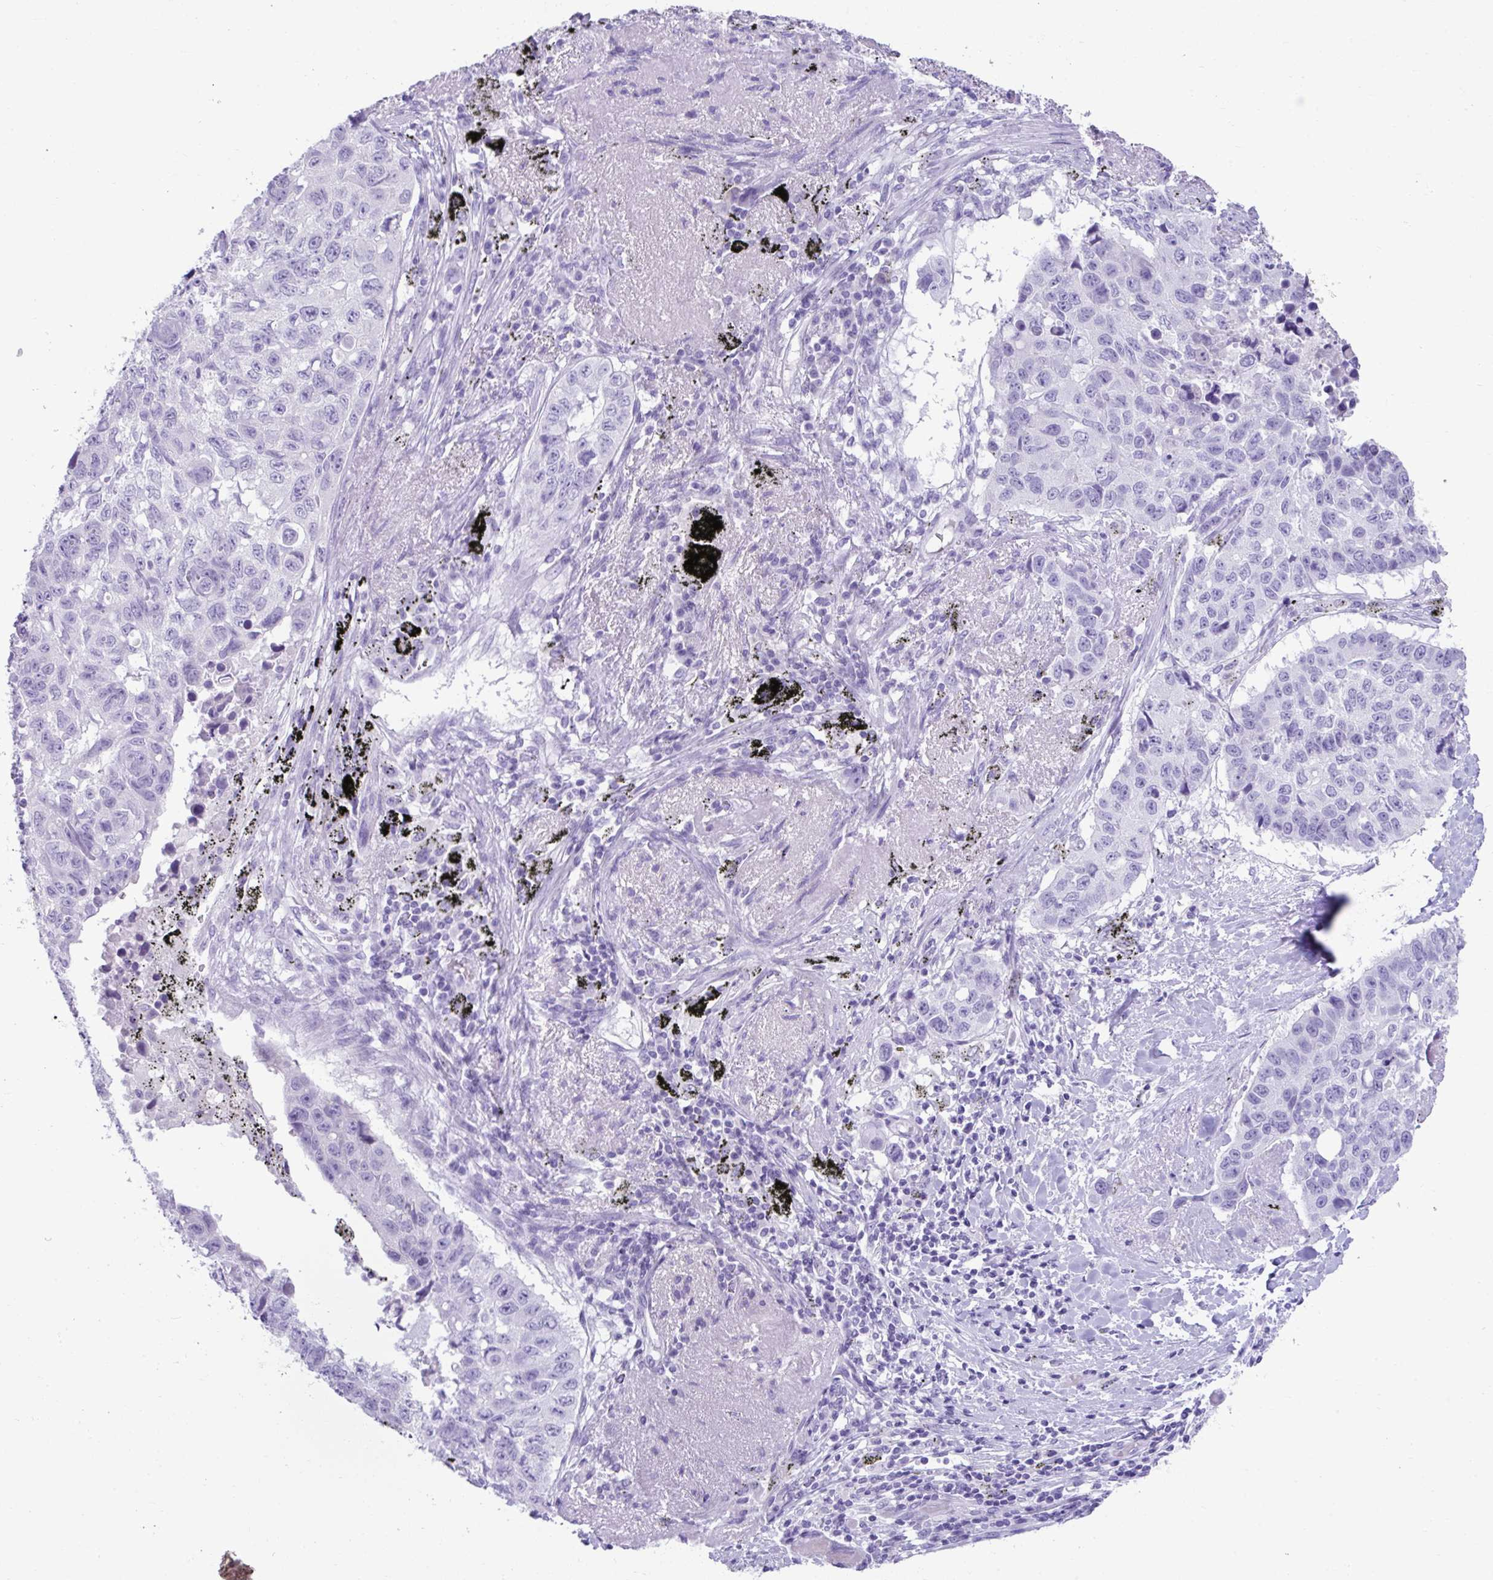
{"staining": {"intensity": "negative", "quantity": "none", "location": "none"}, "tissue": "lung cancer", "cell_type": "Tumor cells", "image_type": "cancer", "snomed": [{"axis": "morphology", "description": "Squamous cell carcinoma, NOS"}, {"axis": "topography", "description": "Lung"}], "caption": "This is an IHC image of human squamous cell carcinoma (lung). There is no positivity in tumor cells.", "gene": "PSCA", "patient": {"sex": "male", "age": 60}}